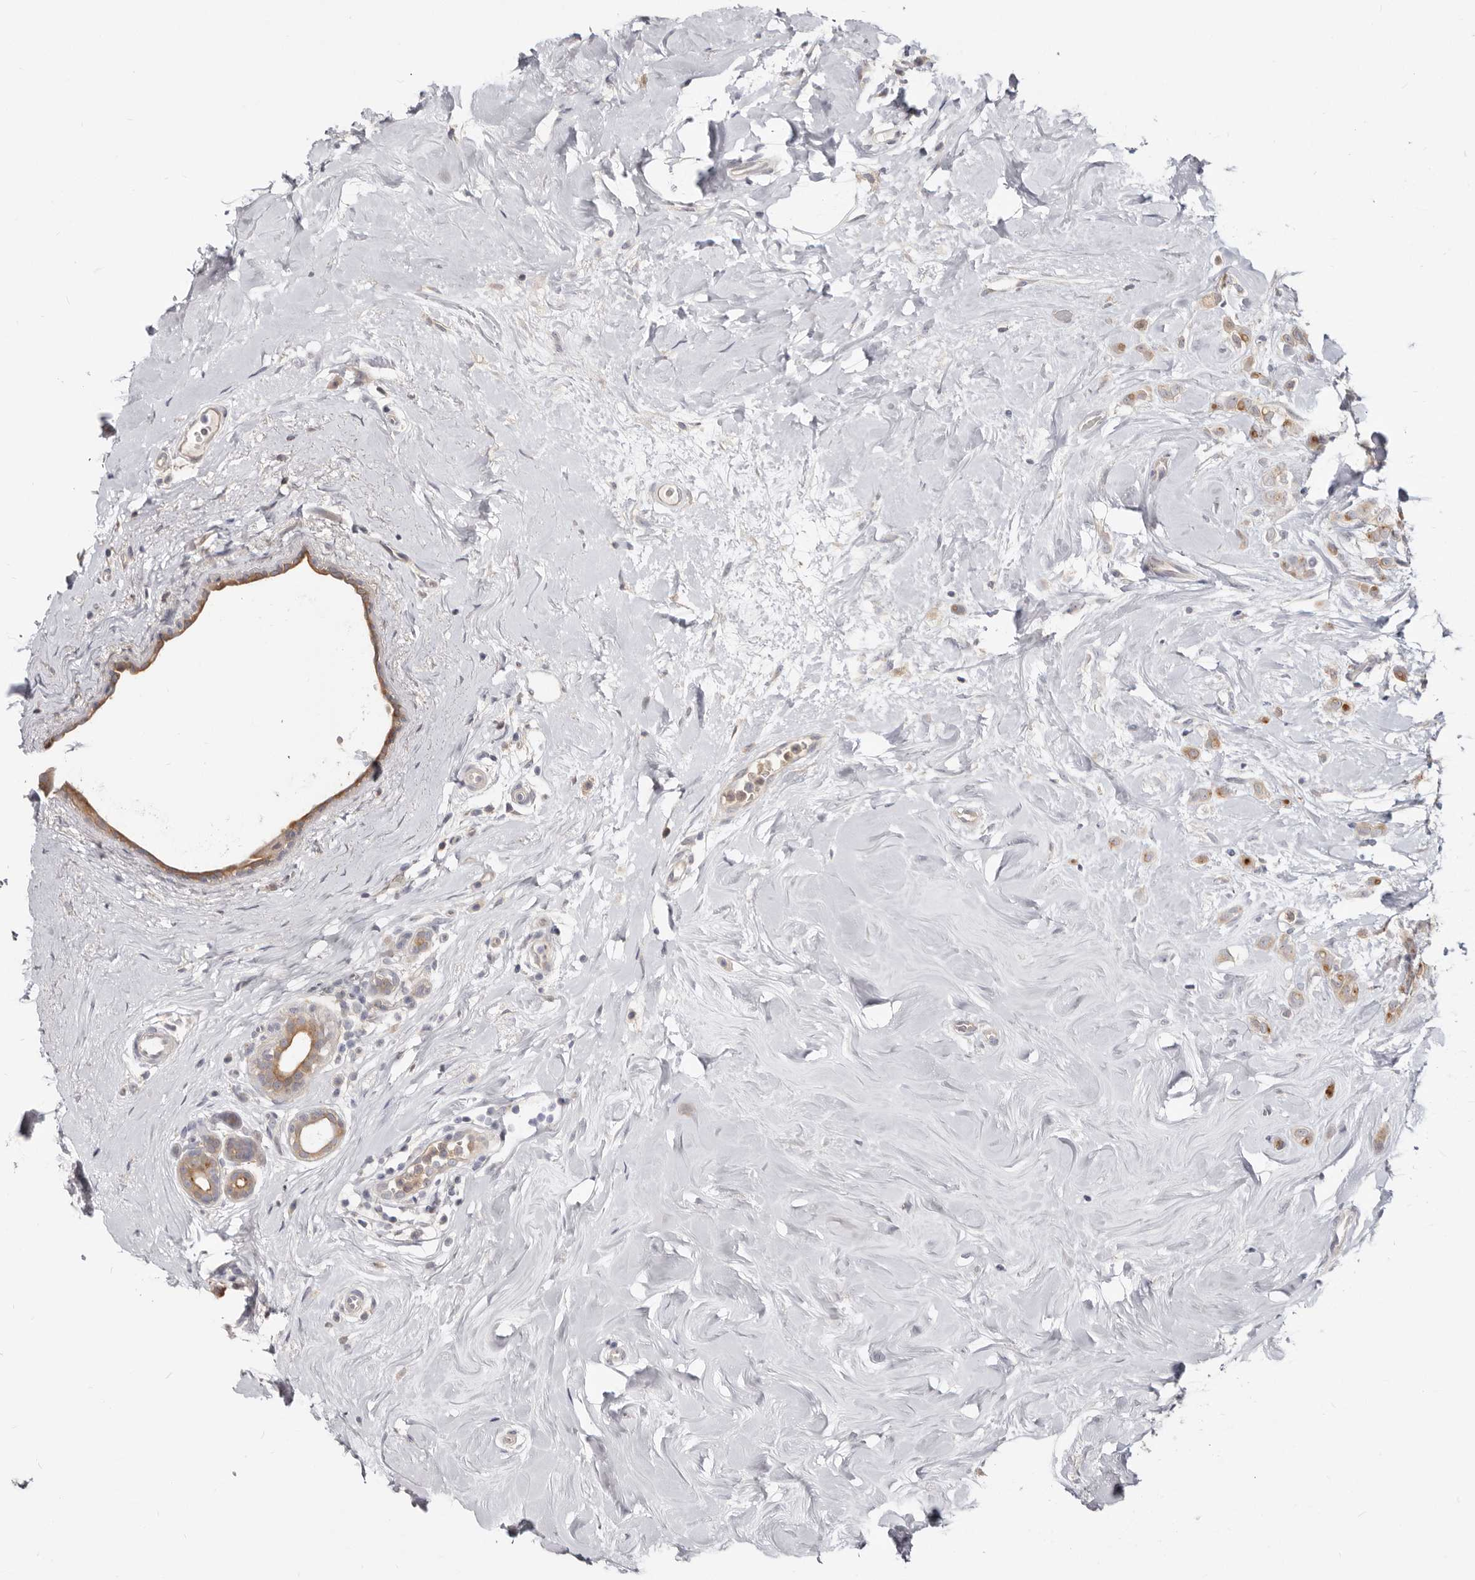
{"staining": {"intensity": "moderate", "quantity": ">75%", "location": "cytoplasmic/membranous"}, "tissue": "breast cancer", "cell_type": "Tumor cells", "image_type": "cancer", "snomed": [{"axis": "morphology", "description": "Lobular carcinoma"}, {"axis": "topography", "description": "Breast"}], "caption": "Tumor cells display moderate cytoplasmic/membranous expression in approximately >75% of cells in breast cancer (lobular carcinoma). Nuclei are stained in blue.", "gene": "TC2N", "patient": {"sex": "female", "age": 47}}